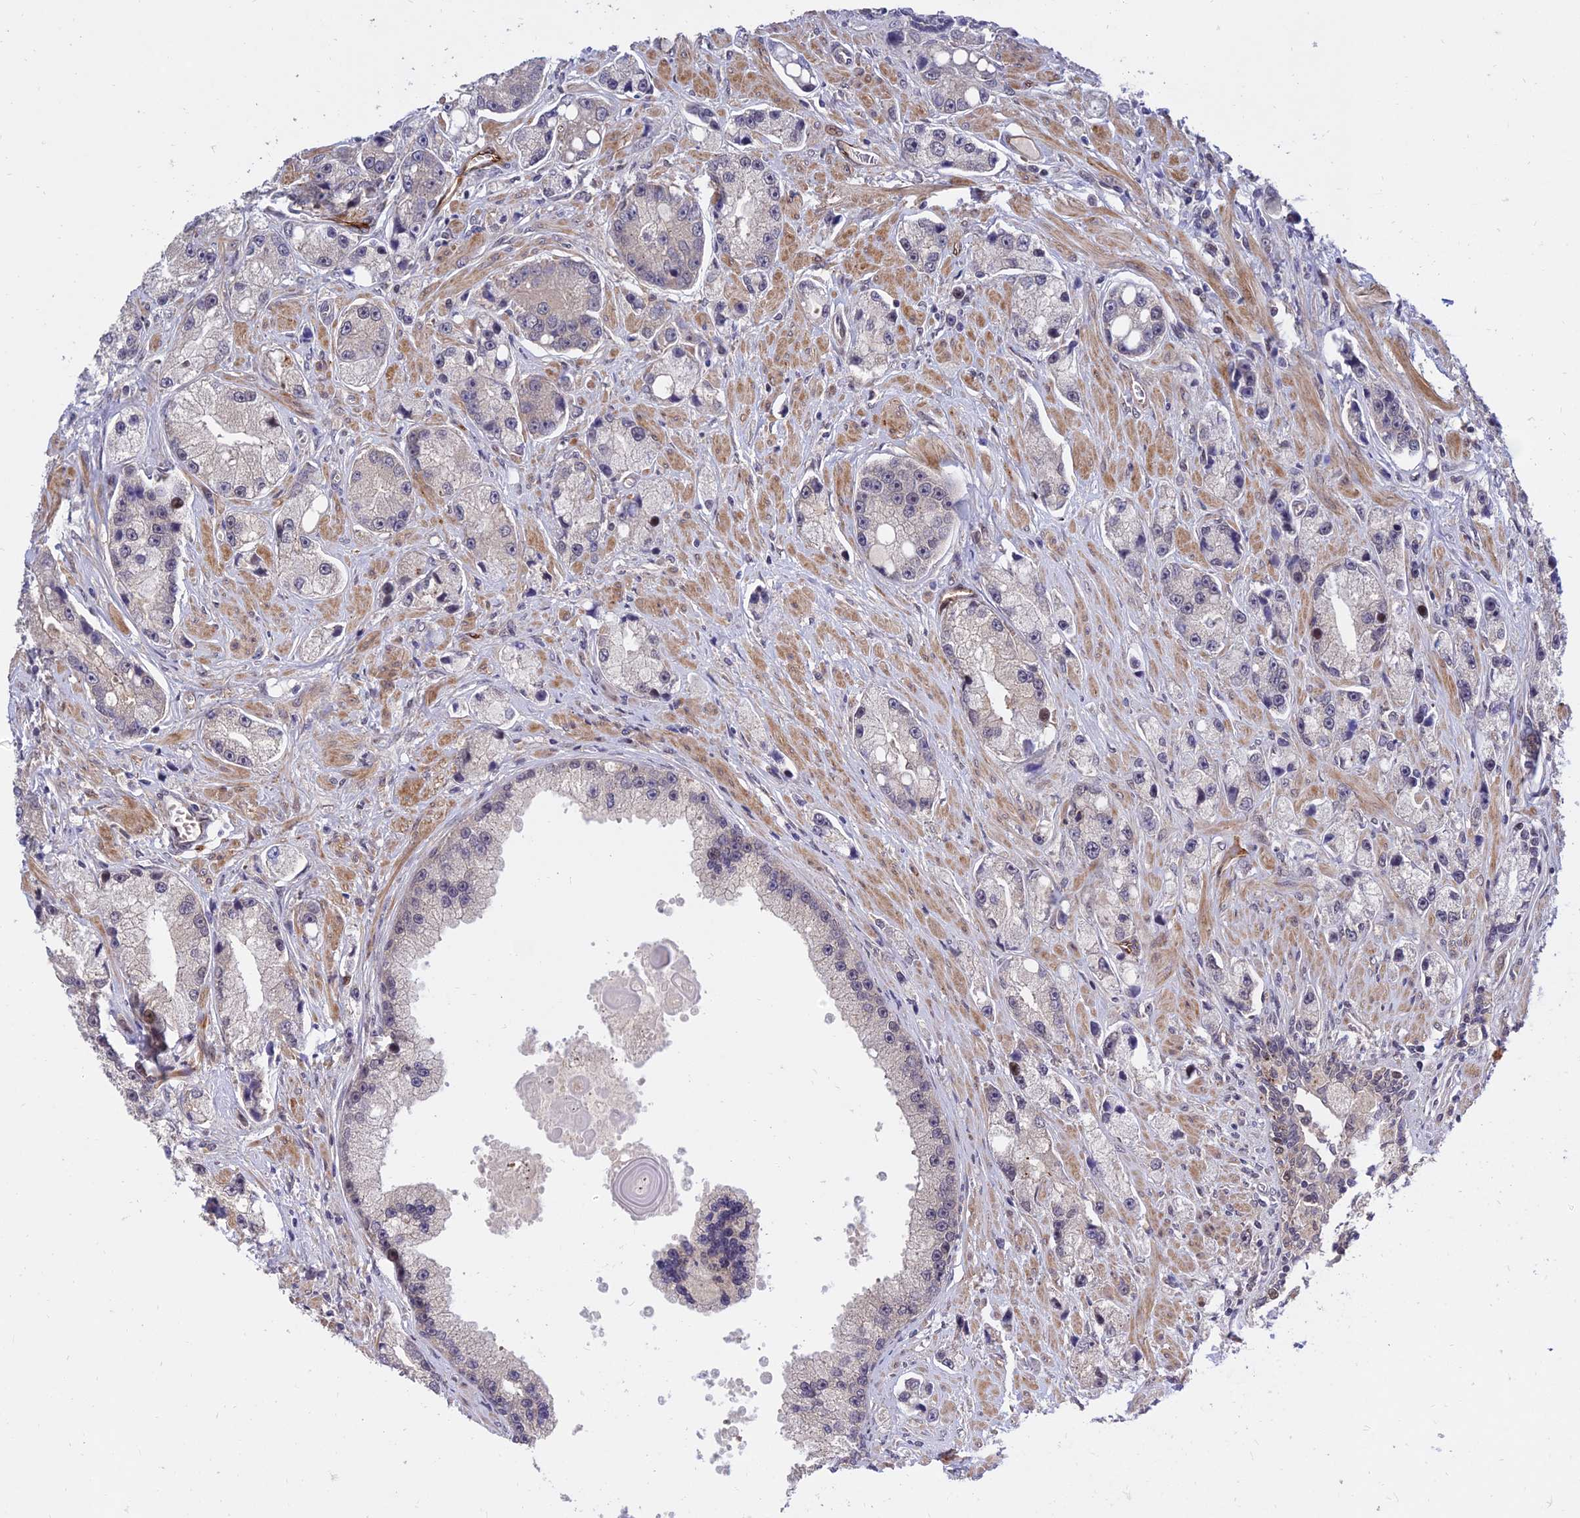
{"staining": {"intensity": "negative", "quantity": "none", "location": "none"}, "tissue": "prostate cancer", "cell_type": "Tumor cells", "image_type": "cancer", "snomed": [{"axis": "morphology", "description": "Adenocarcinoma, High grade"}, {"axis": "topography", "description": "Prostate"}], "caption": "A high-resolution micrograph shows immunohistochemistry staining of prostate adenocarcinoma (high-grade), which shows no significant positivity in tumor cells.", "gene": "ZNF85", "patient": {"sex": "male", "age": 74}}